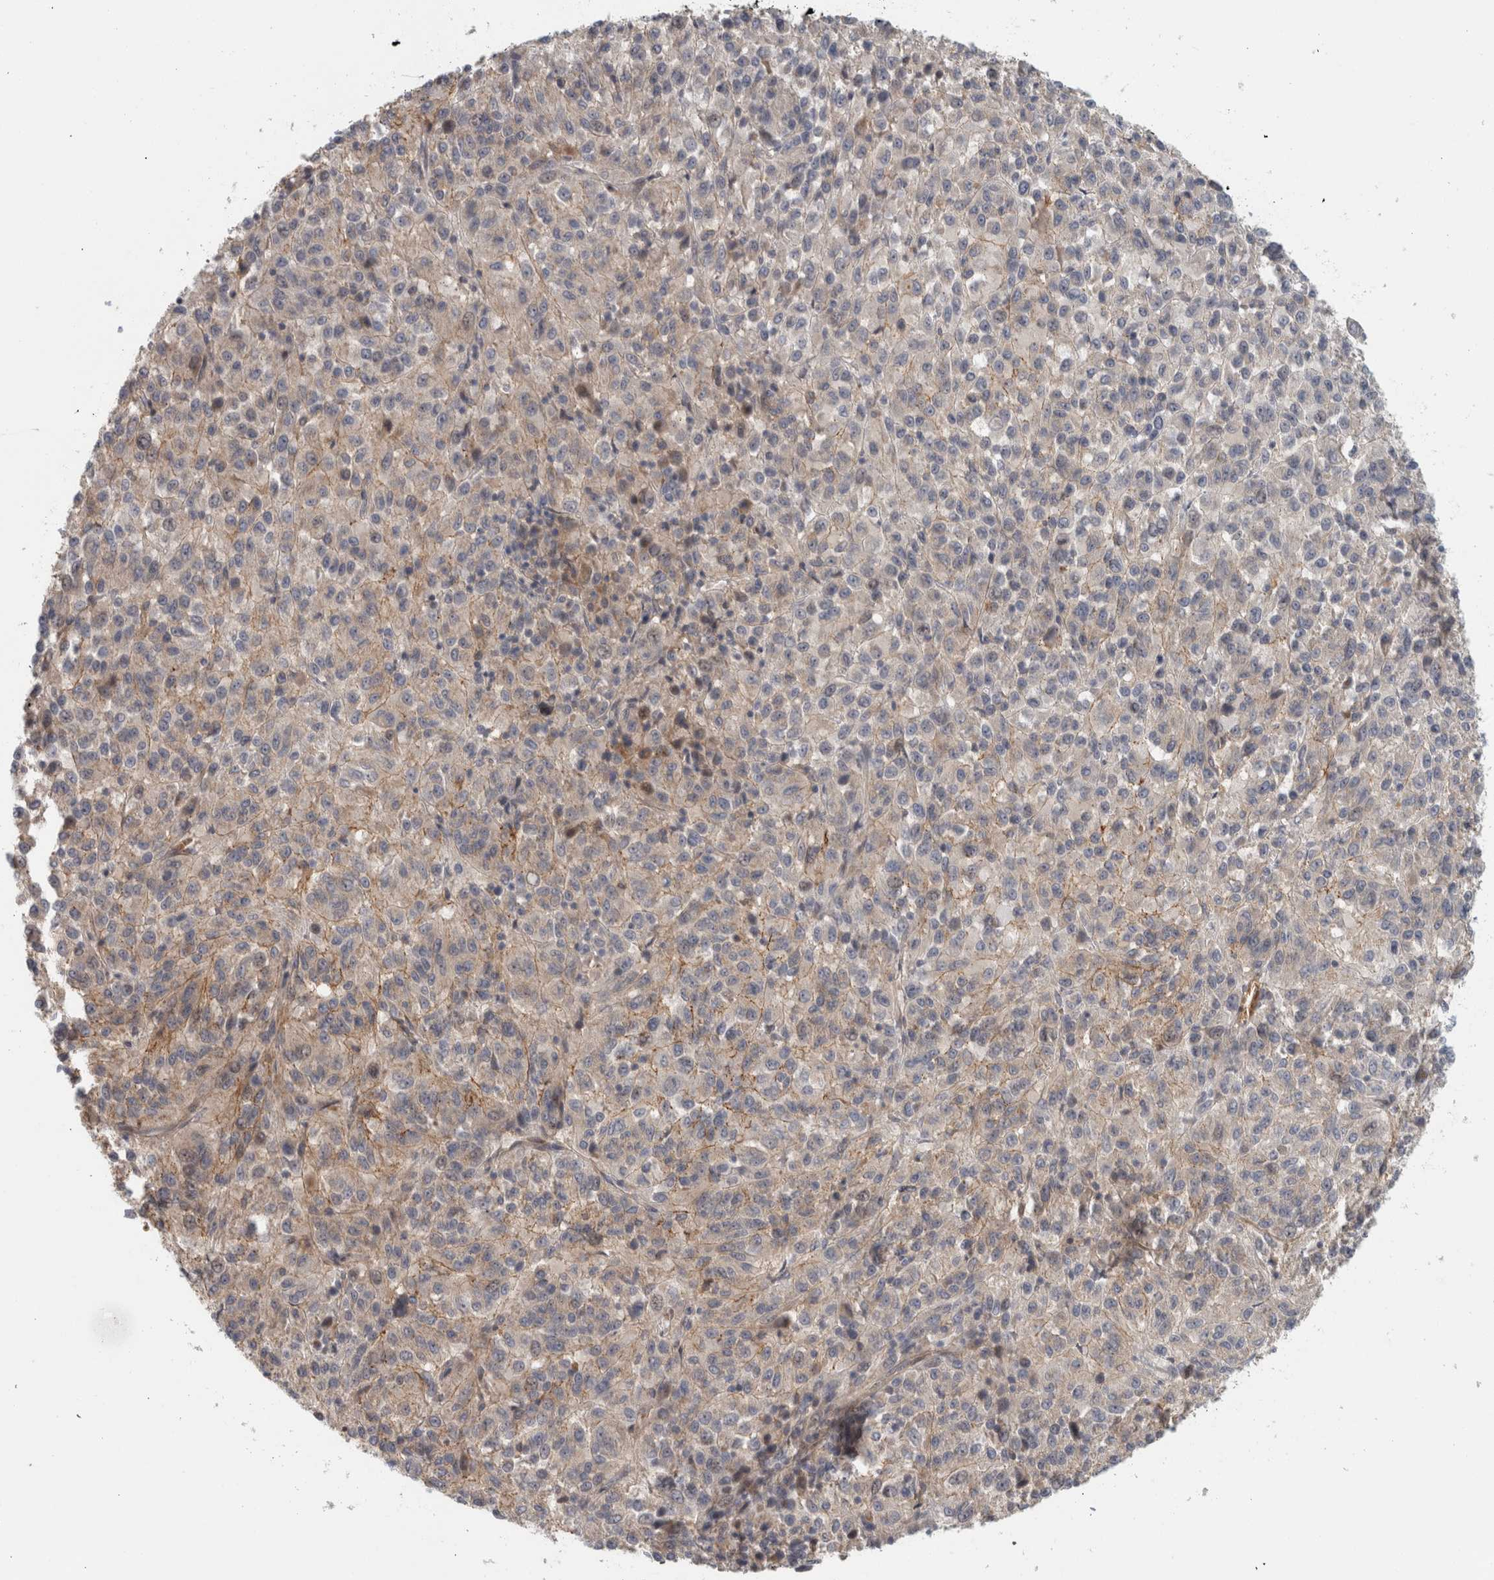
{"staining": {"intensity": "negative", "quantity": "none", "location": "none"}, "tissue": "melanoma", "cell_type": "Tumor cells", "image_type": "cancer", "snomed": [{"axis": "morphology", "description": "Malignant melanoma, Metastatic site"}, {"axis": "topography", "description": "Lung"}], "caption": "A high-resolution photomicrograph shows IHC staining of melanoma, which reveals no significant positivity in tumor cells.", "gene": "ZNF804B", "patient": {"sex": "male", "age": 64}}